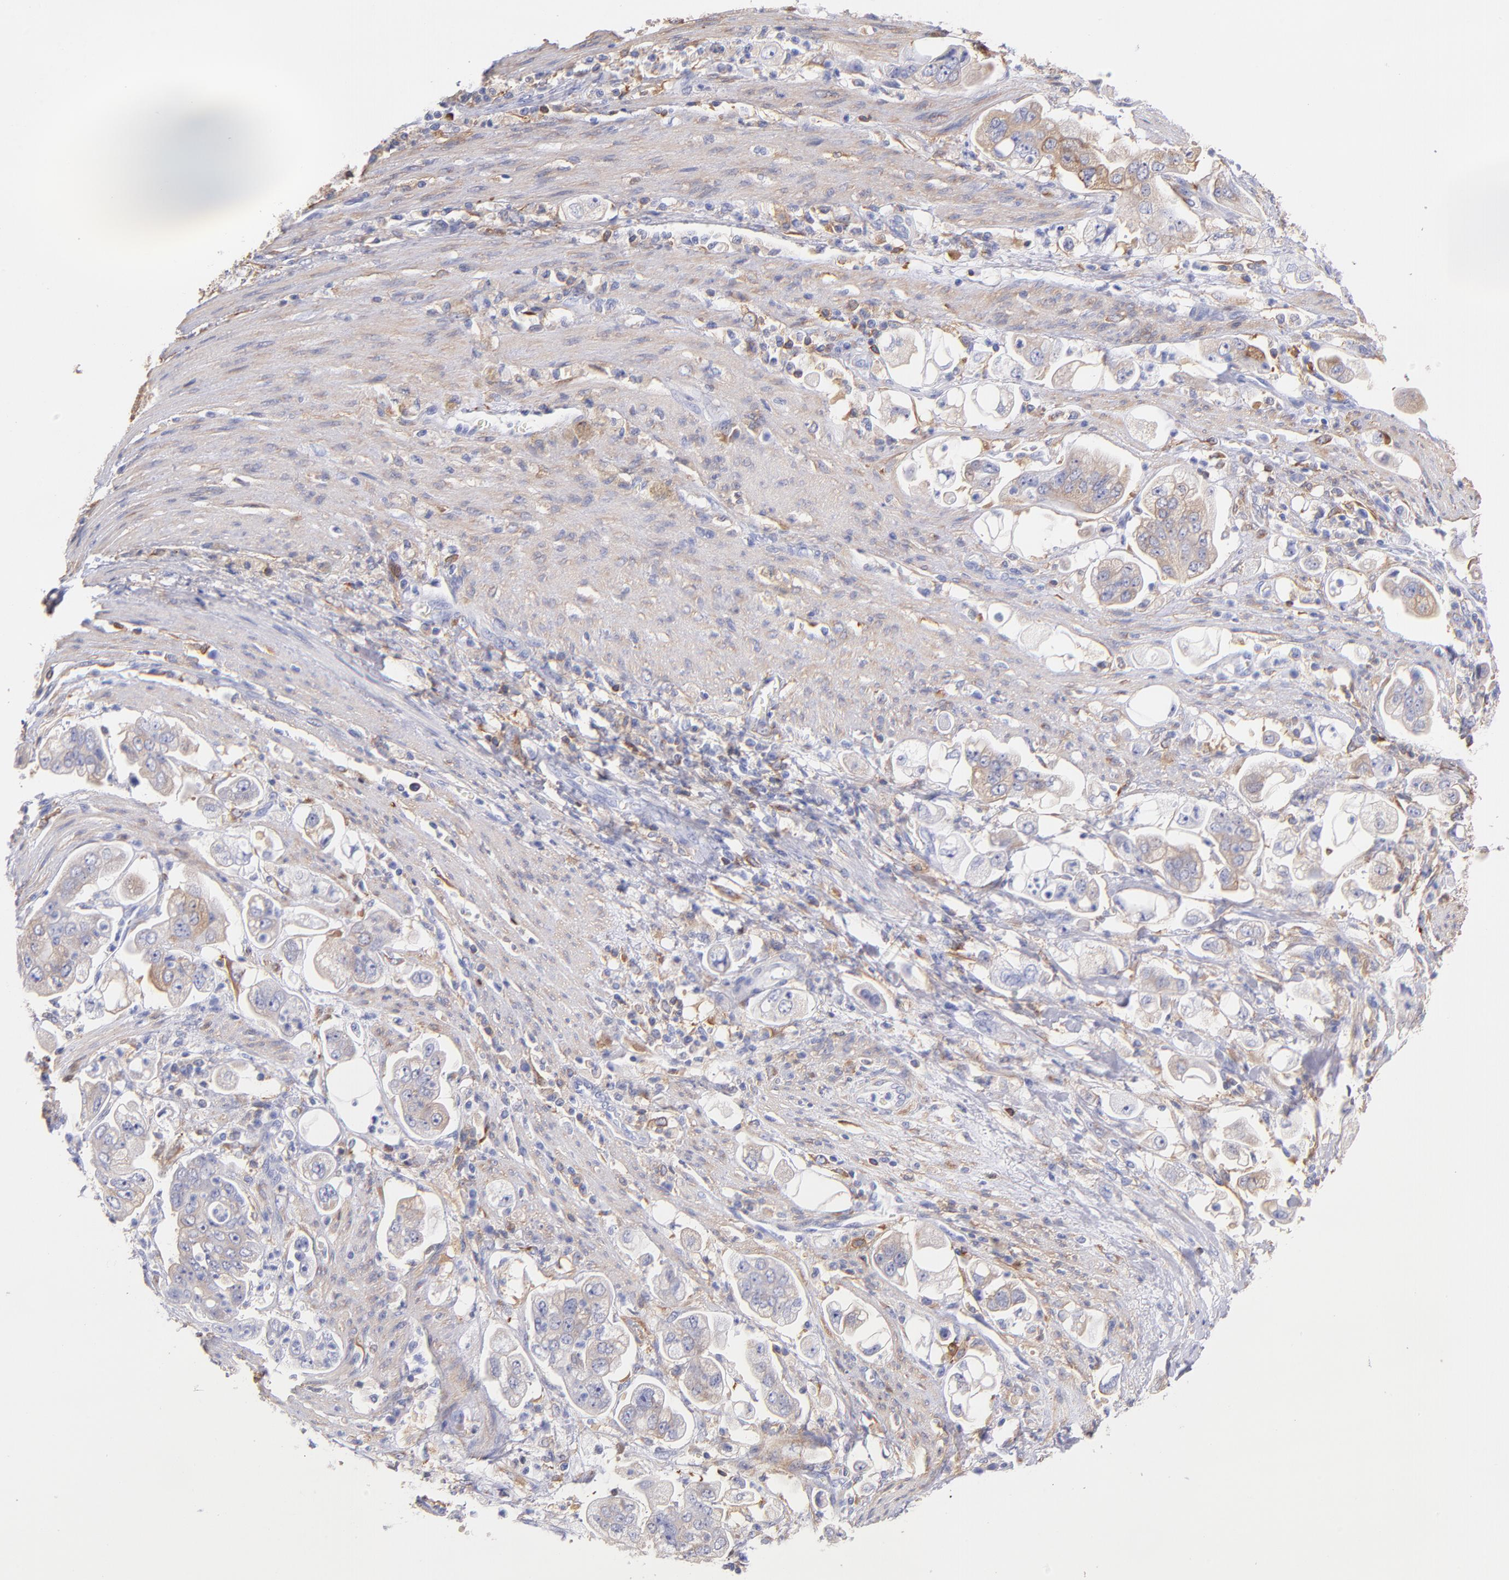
{"staining": {"intensity": "weak", "quantity": ">75%", "location": "cytoplasmic/membranous"}, "tissue": "stomach cancer", "cell_type": "Tumor cells", "image_type": "cancer", "snomed": [{"axis": "morphology", "description": "Adenocarcinoma, NOS"}, {"axis": "topography", "description": "Stomach"}], "caption": "Weak cytoplasmic/membranous positivity for a protein is identified in about >75% of tumor cells of stomach adenocarcinoma using IHC.", "gene": "PRKCA", "patient": {"sex": "male", "age": 62}}